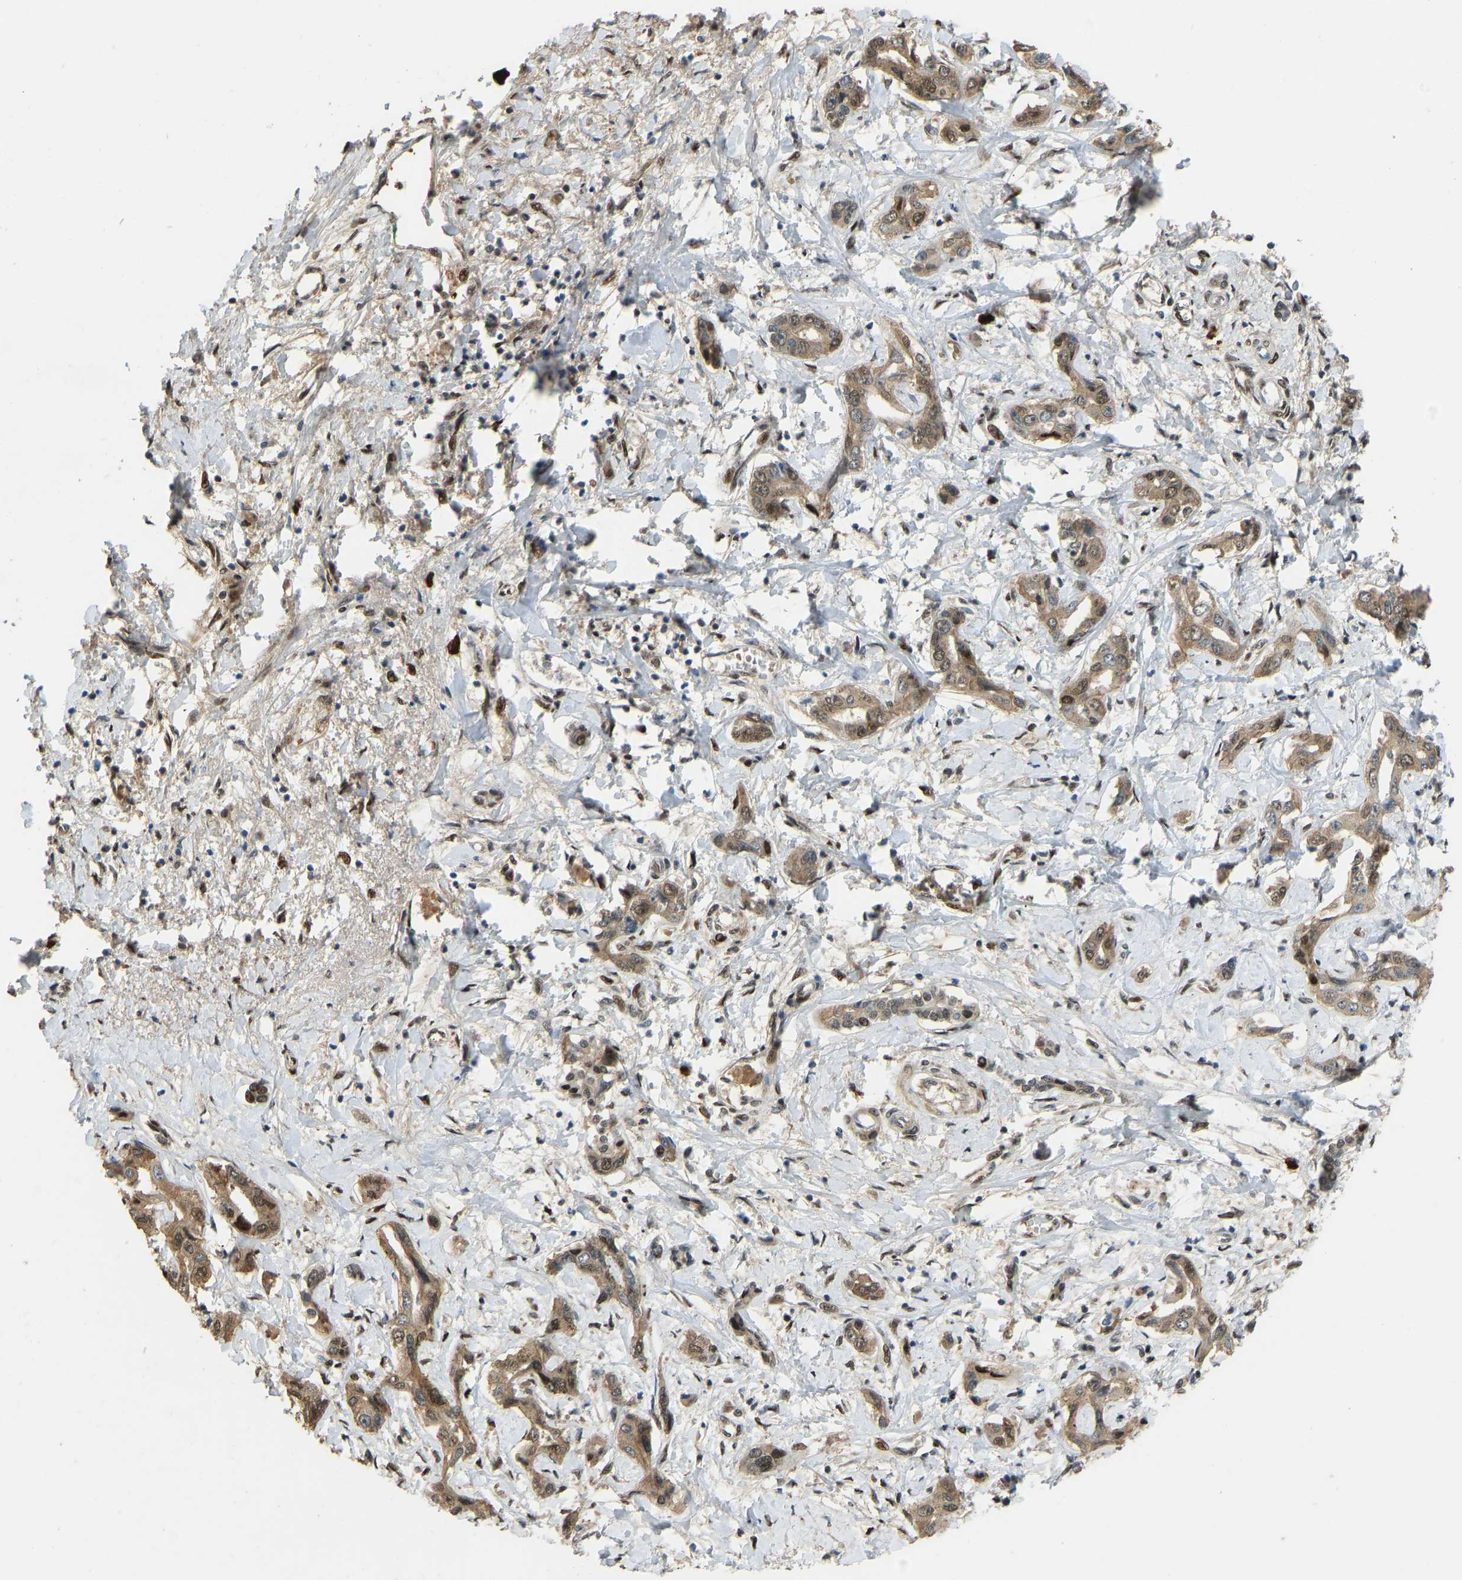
{"staining": {"intensity": "moderate", "quantity": ">75%", "location": "cytoplasmic/membranous"}, "tissue": "liver cancer", "cell_type": "Tumor cells", "image_type": "cancer", "snomed": [{"axis": "morphology", "description": "Cholangiocarcinoma"}, {"axis": "topography", "description": "Liver"}], "caption": "This micrograph shows liver cancer stained with immunohistochemistry (IHC) to label a protein in brown. The cytoplasmic/membranous of tumor cells show moderate positivity for the protein. Nuclei are counter-stained blue.", "gene": "FOXK1", "patient": {"sex": "male", "age": 59}}